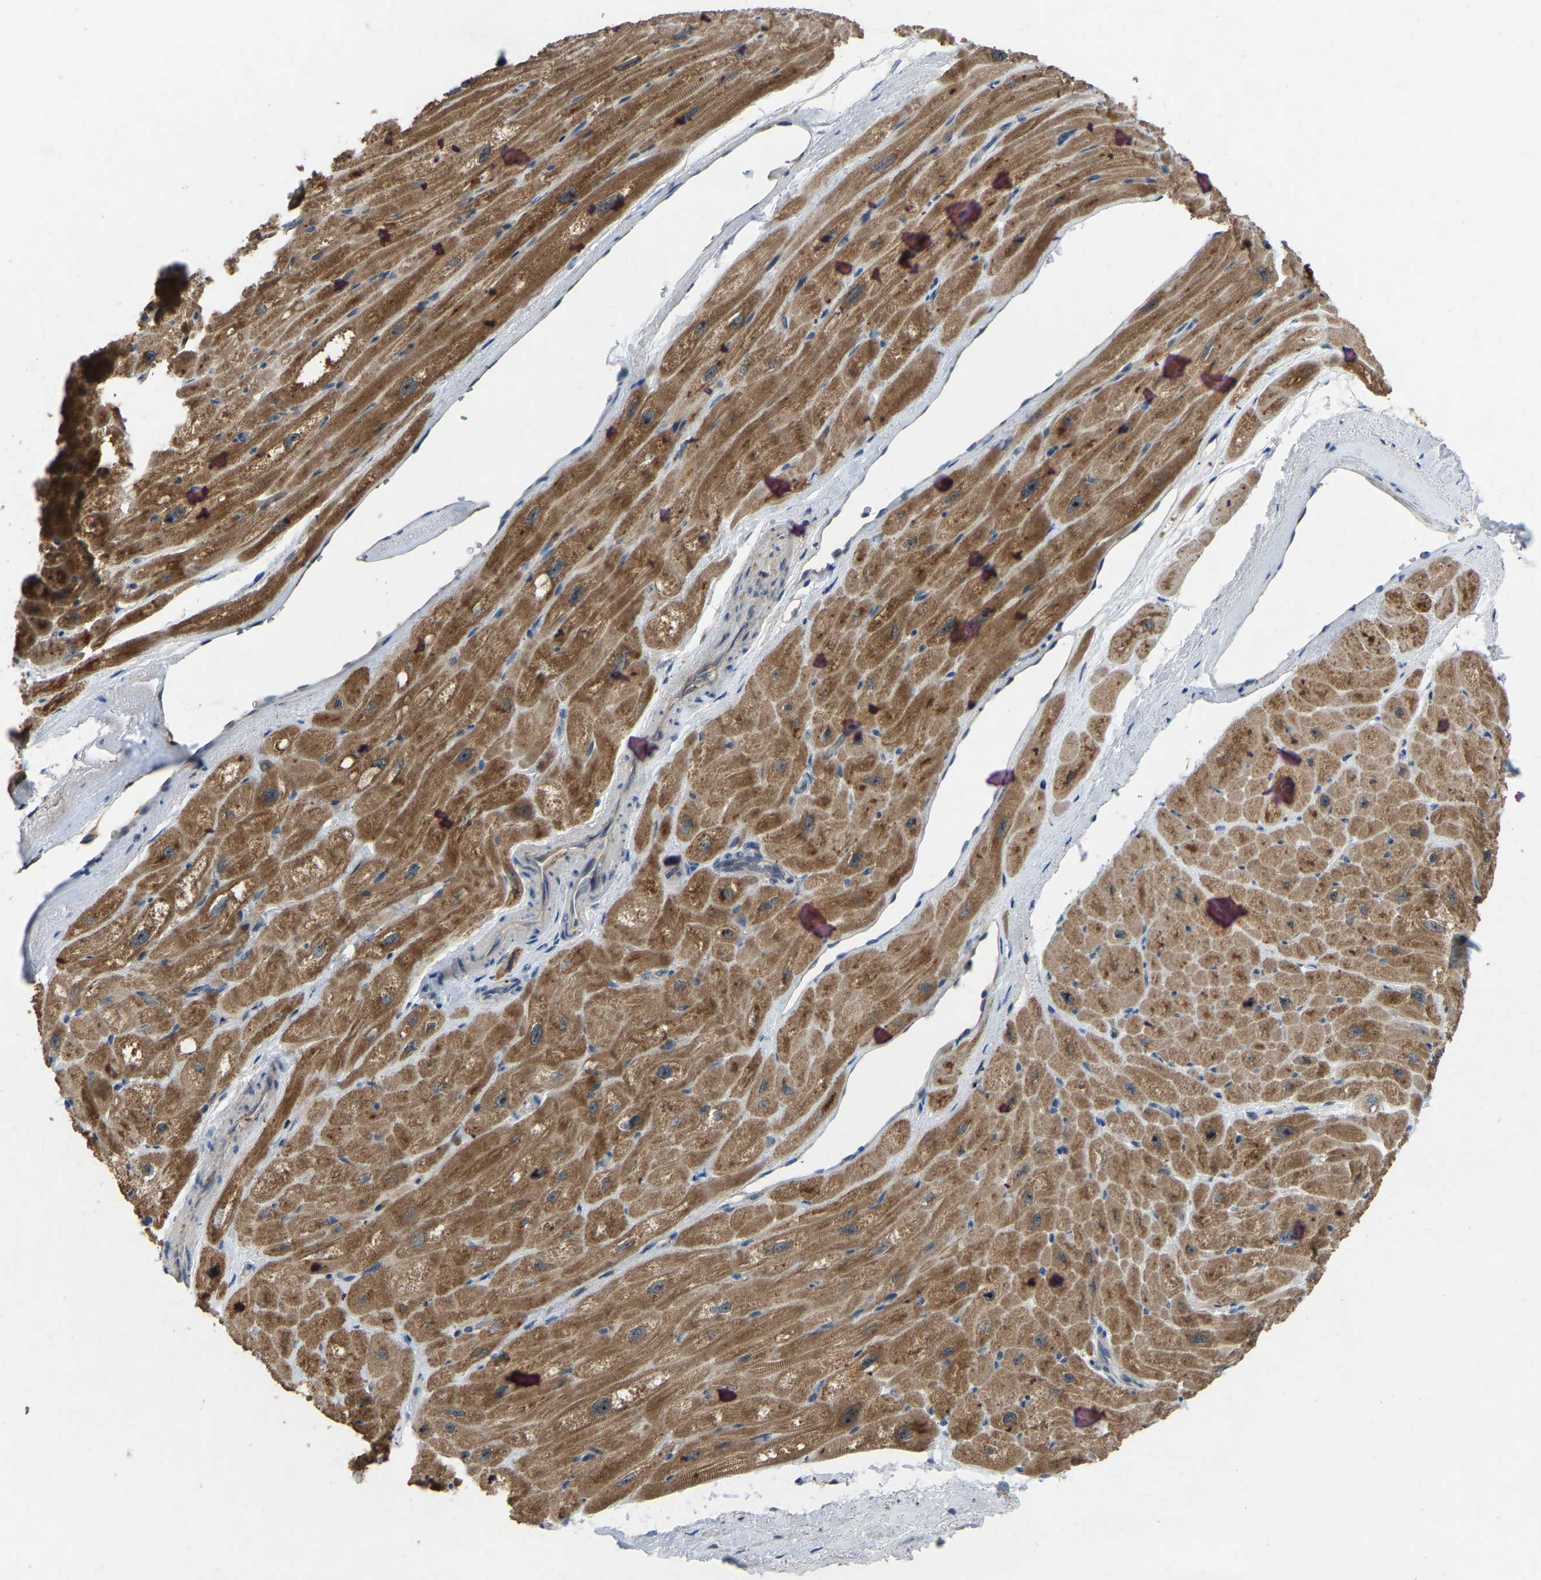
{"staining": {"intensity": "moderate", "quantity": ">75%", "location": "cytoplasmic/membranous"}, "tissue": "heart muscle", "cell_type": "Cardiomyocytes", "image_type": "normal", "snomed": [{"axis": "morphology", "description": "Normal tissue, NOS"}, {"axis": "topography", "description": "Heart"}], "caption": "Cardiomyocytes exhibit medium levels of moderate cytoplasmic/membranous expression in approximately >75% of cells in normal human heart muscle.", "gene": "FHIT", "patient": {"sex": "male", "age": 49}}